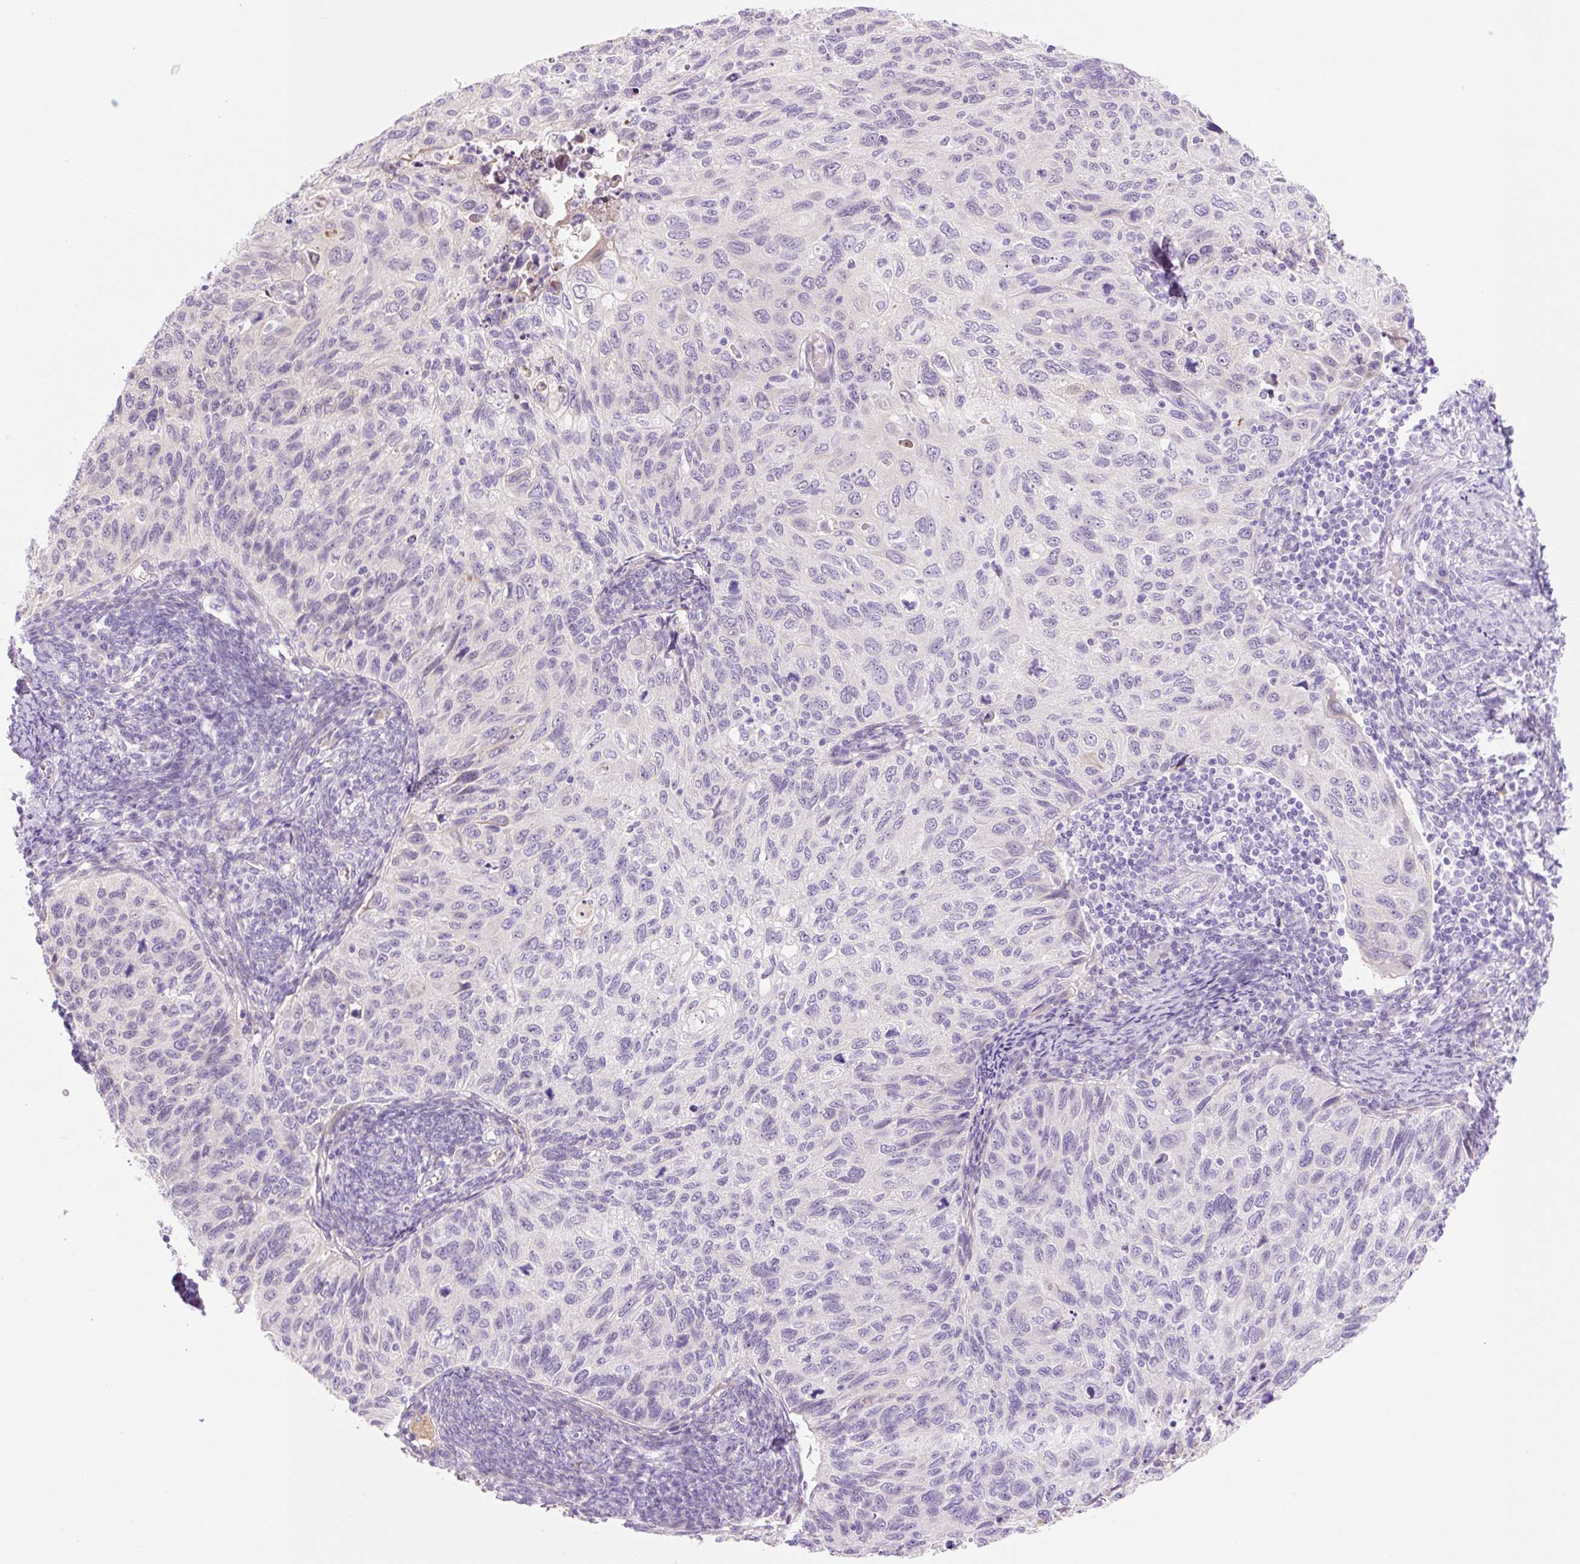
{"staining": {"intensity": "negative", "quantity": "none", "location": "none"}, "tissue": "cervical cancer", "cell_type": "Tumor cells", "image_type": "cancer", "snomed": [{"axis": "morphology", "description": "Squamous cell carcinoma, NOS"}, {"axis": "topography", "description": "Cervix"}], "caption": "Micrograph shows no protein staining in tumor cells of squamous cell carcinoma (cervical) tissue. Brightfield microscopy of IHC stained with DAB (3,3'-diaminobenzidine) (brown) and hematoxylin (blue), captured at high magnification.", "gene": "ZNF121", "patient": {"sex": "female", "age": 70}}